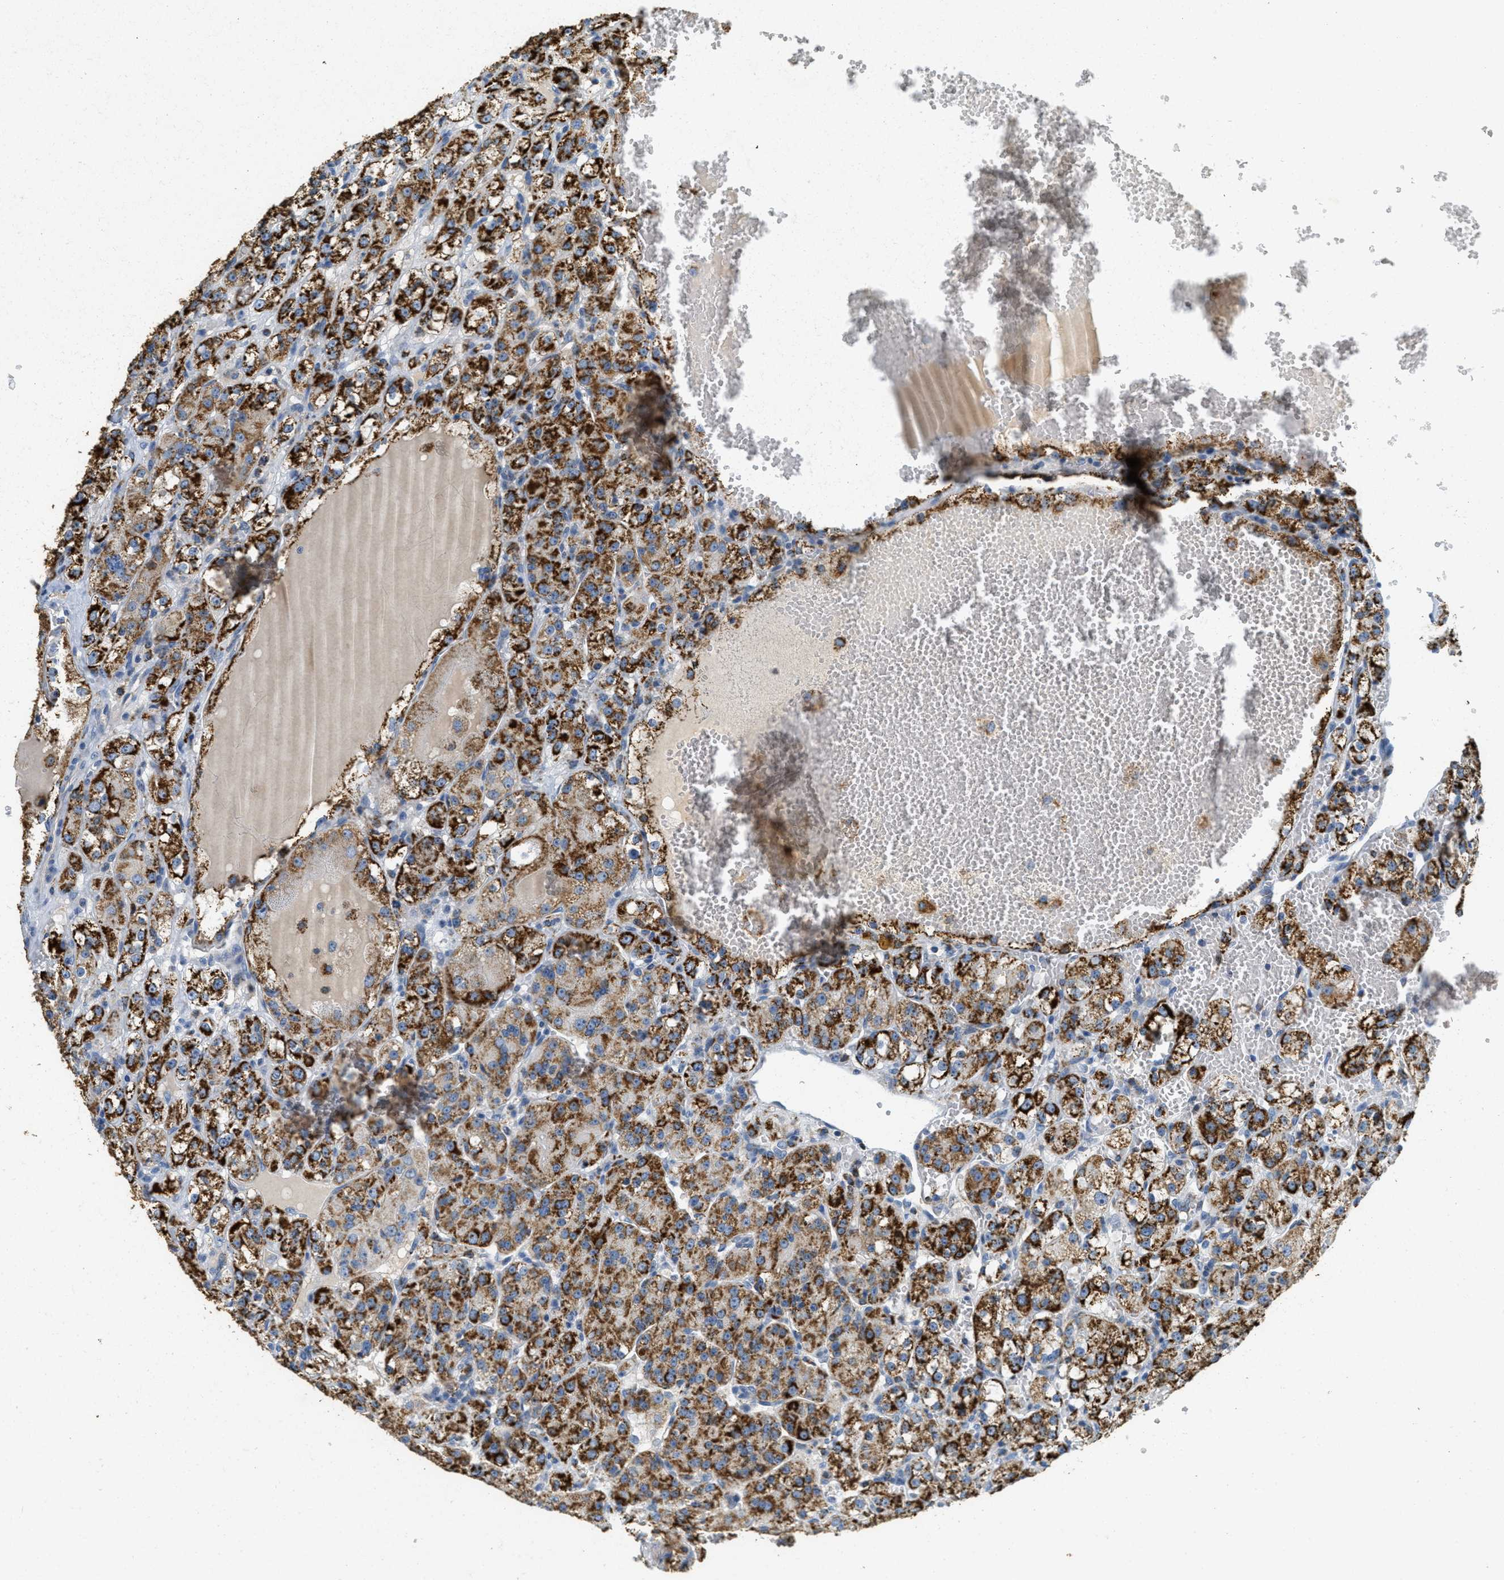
{"staining": {"intensity": "strong", "quantity": ">75%", "location": "cytoplasmic/membranous"}, "tissue": "renal cancer", "cell_type": "Tumor cells", "image_type": "cancer", "snomed": [{"axis": "morphology", "description": "Normal tissue, NOS"}, {"axis": "morphology", "description": "Adenocarcinoma, NOS"}, {"axis": "topography", "description": "Kidney"}], "caption": "Protein expression analysis of renal cancer demonstrates strong cytoplasmic/membranous staining in about >75% of tumor cells.", "gene": "HLCS", "patient": {"sex": "male", "age": 61}}